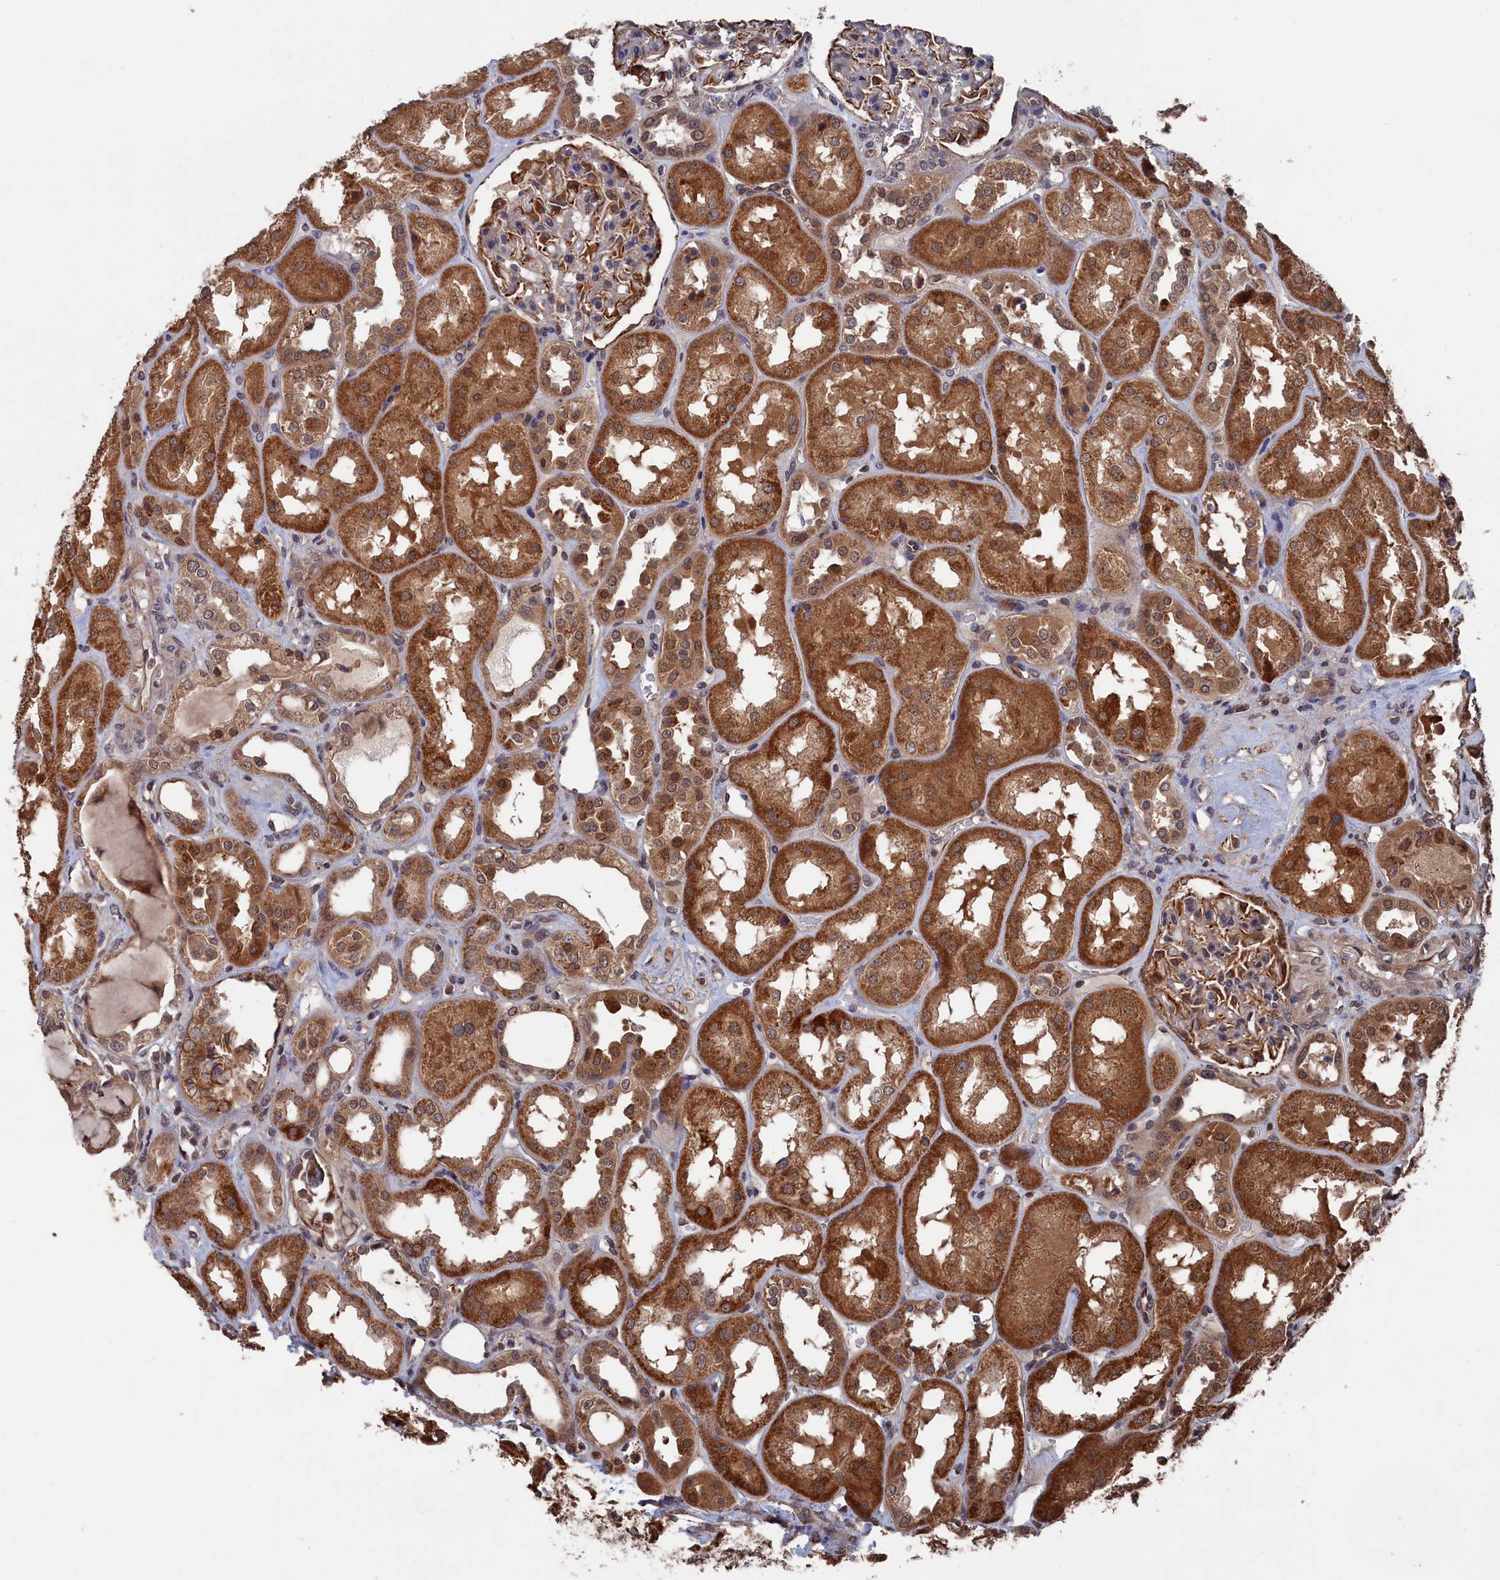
{"staining": {"intensity": "moderate", "quantity": "25%-75%", "location": "cytoplasmic/membranous"}, "tissue": "kidney", "cell_type": "Cells in glomeruli", "image_type": "normal", "snomed": [{"axis": "morphology", "description": "Normal tissue, NOS"}, {"axis": "topography", "description": "Kidney"}], "caption": "A high-resolution histopathology image shows IHC staining of unremarkable kidney, which displays moderate cytoplasmic/membranous expression in about 25%-75% of cells in glomeruli. The staining was performed using DAB (3,3'-diaminobenzidine), with brown indicating positive protein expression. Nuclei are stained blue with hematoxylin.", "gene": "PDE12", "patient": {"sex": "male", "age": 70}}